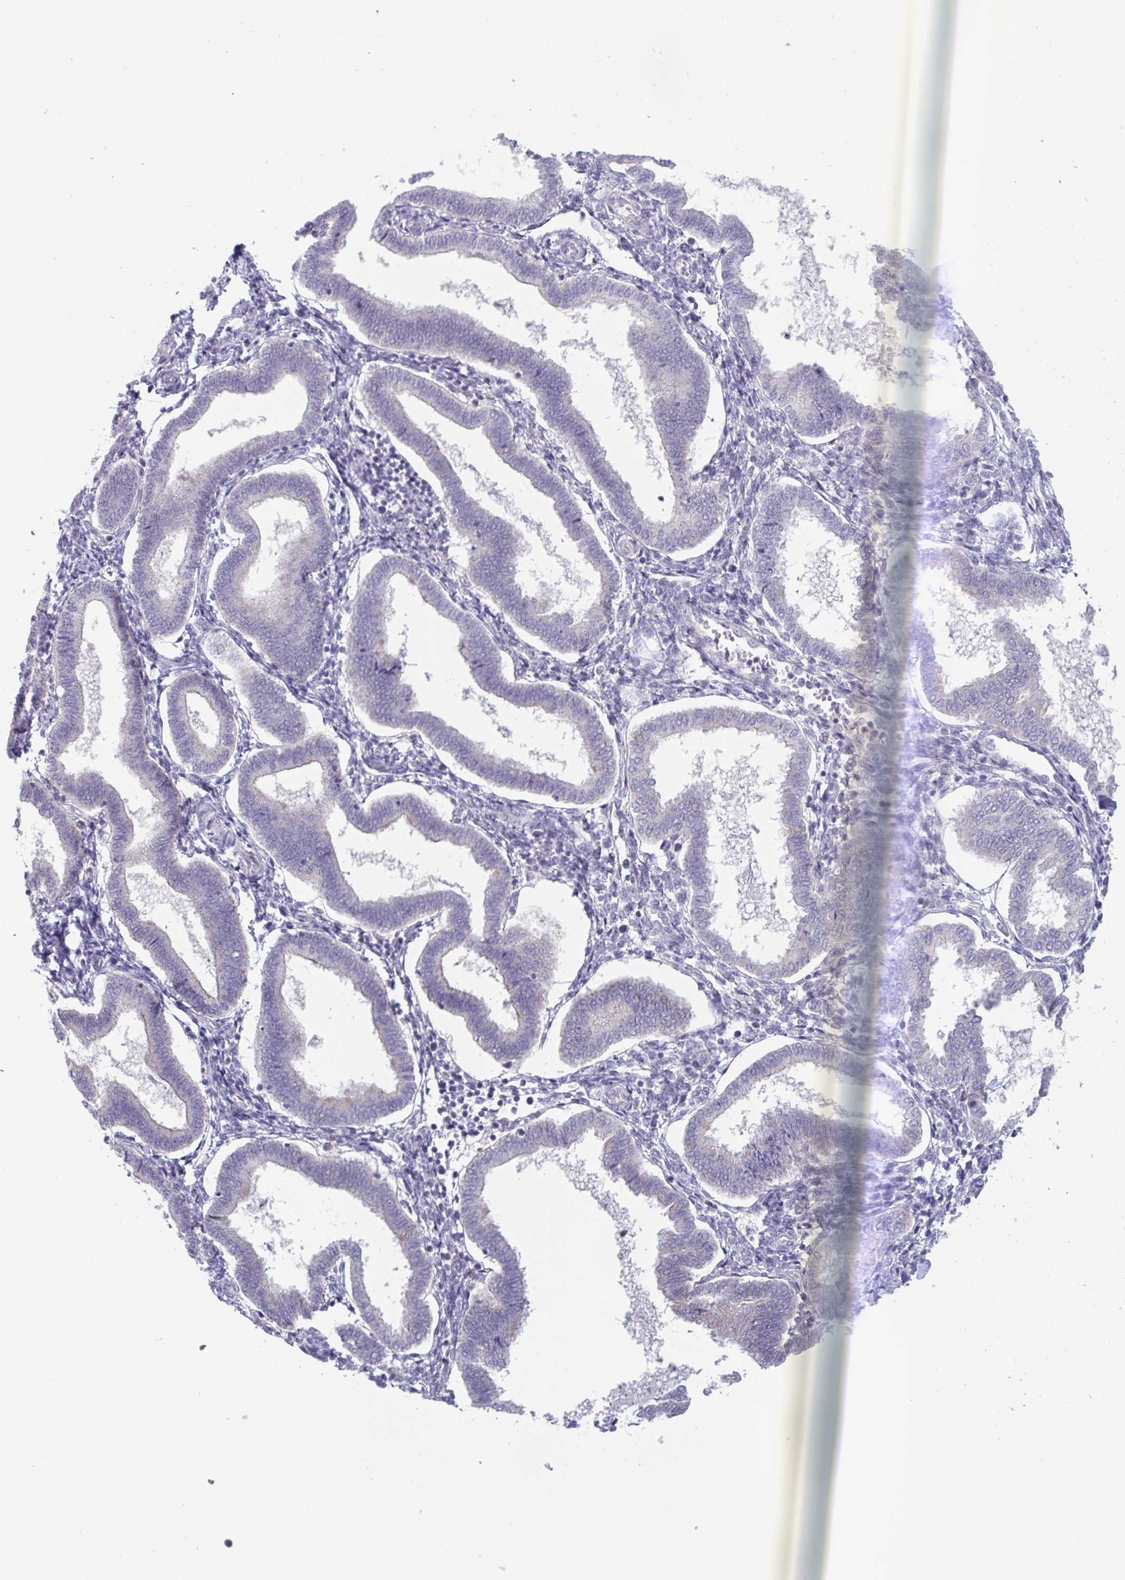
{"staining": {"intensity": "negative", "quantity": "none", "location": "none"}, "tissue": "endometrium", "cell_type": "Cells in endometrial stroma", "image_type": "normal", "snomed": [{"axis": "morphology", "description": "Normal tissue, NOS"}, {"axis": "topography", "description": "Endometrium"}], "caption": "The photomicrograph demonstrates no significant positivity in cells in endometrial stroma of endometrium. (DAB (3,3'-diaminobenzidine) immunohistochemistry visualized using brightfield microscopy, high magnification).", "gene": "PTPRD", "patient": {"sex": "female", "age": 24}}